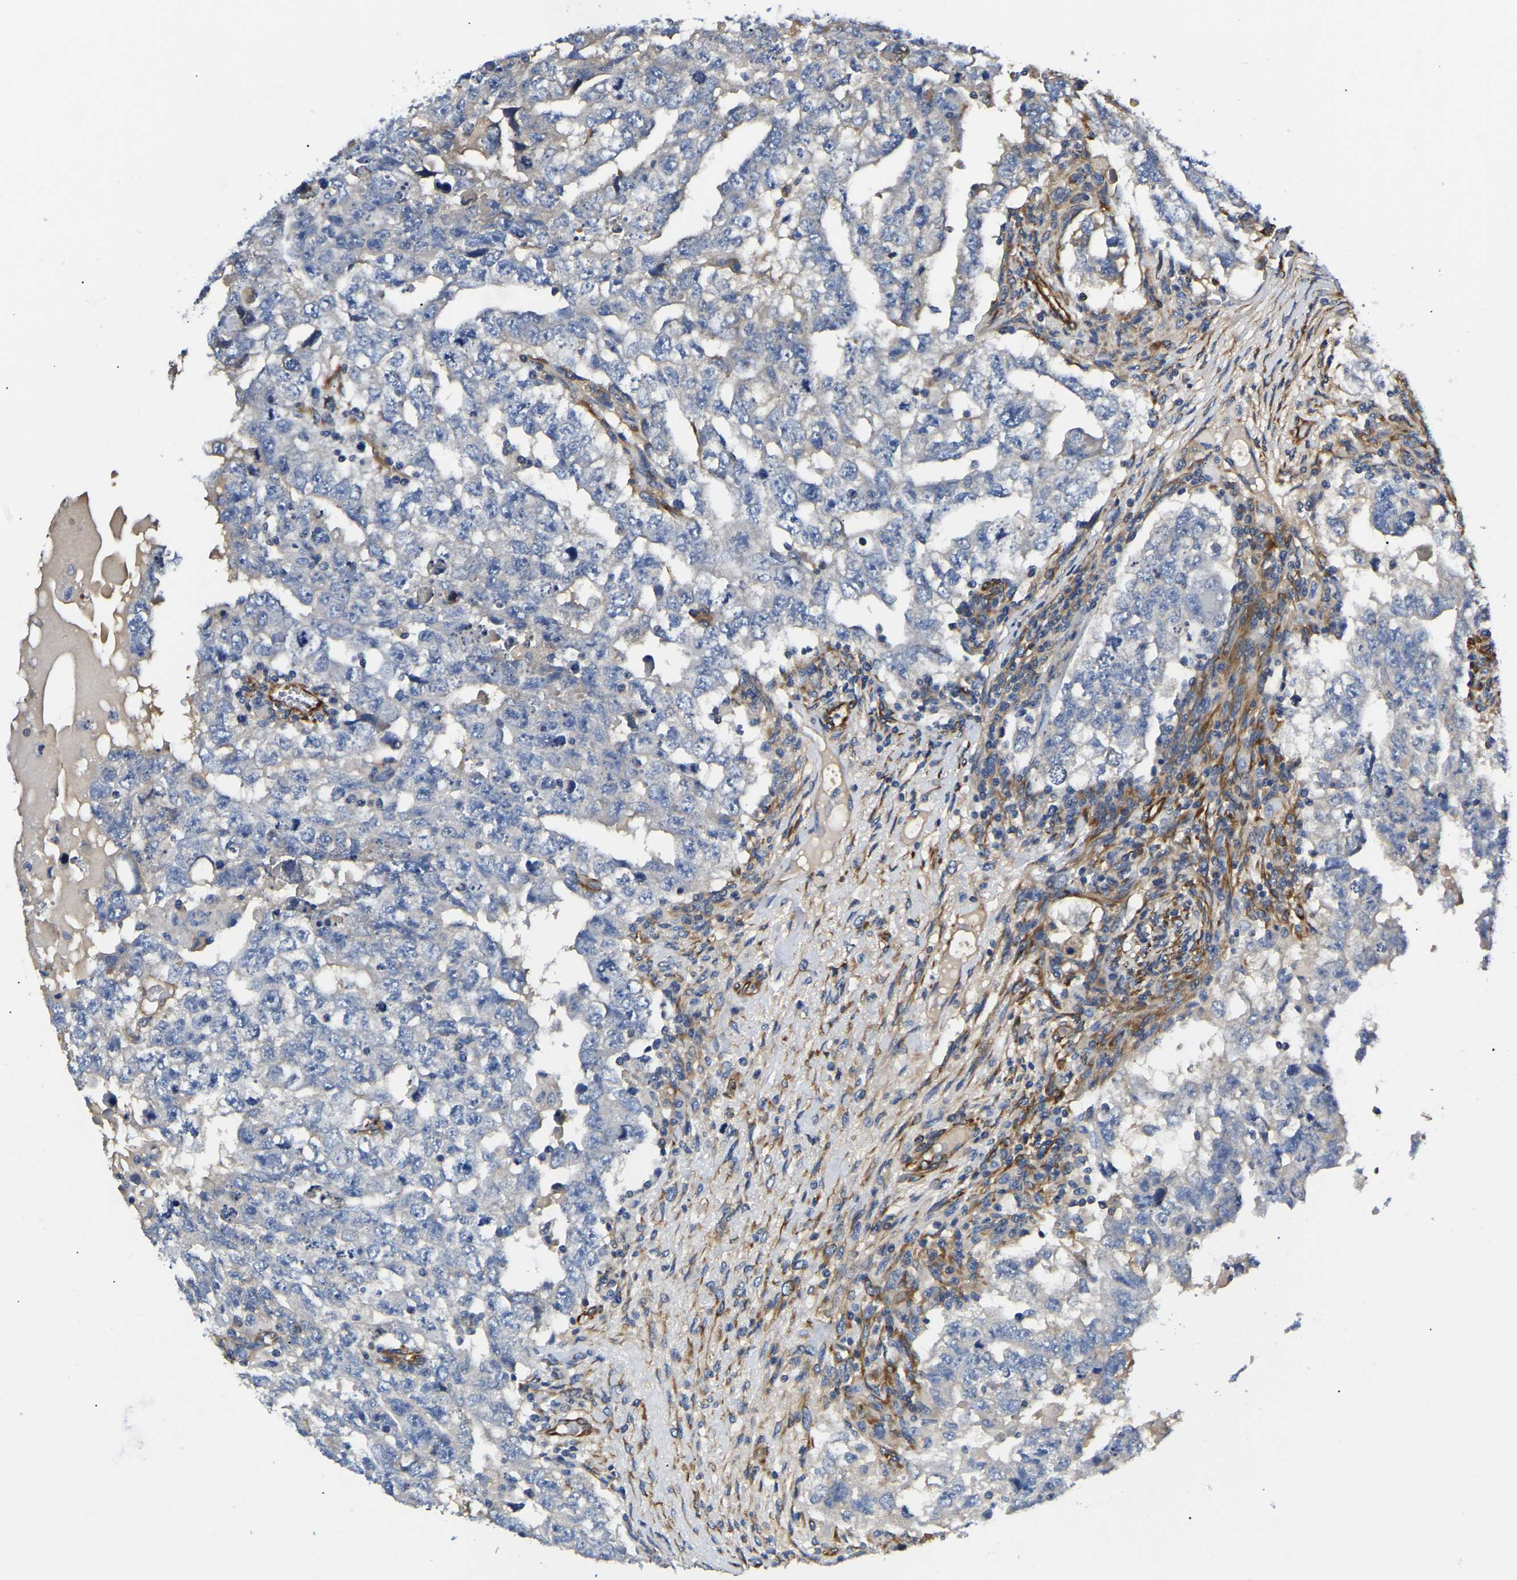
{"staining": {"intensity": "strong", "quantity": "<25%", "location": "cytoplasmic/membranous"}, "tissue": "testis cancer", "cell_type": "Tumor cells", "image_type": "cancer", "snomed": [{"axis": "morphology", "description": "Carcinoma, Embryonal, NOS"}, {"axis": "topography", "description": "Testis"}], "caption": "IHC histopathology image of neoplastic tissue: testis cancer (embryonal carcinoma) stained using immunohistochemistry (IHC) demonstrates medium levels of strong protein expression localized specifically in the cytoplasmic/membranous of tumor cells, appearing as a cytoplasmic/membranous brown color.", "gene": "DUSP8", "patient": {"sex": "male", "age": 36}}